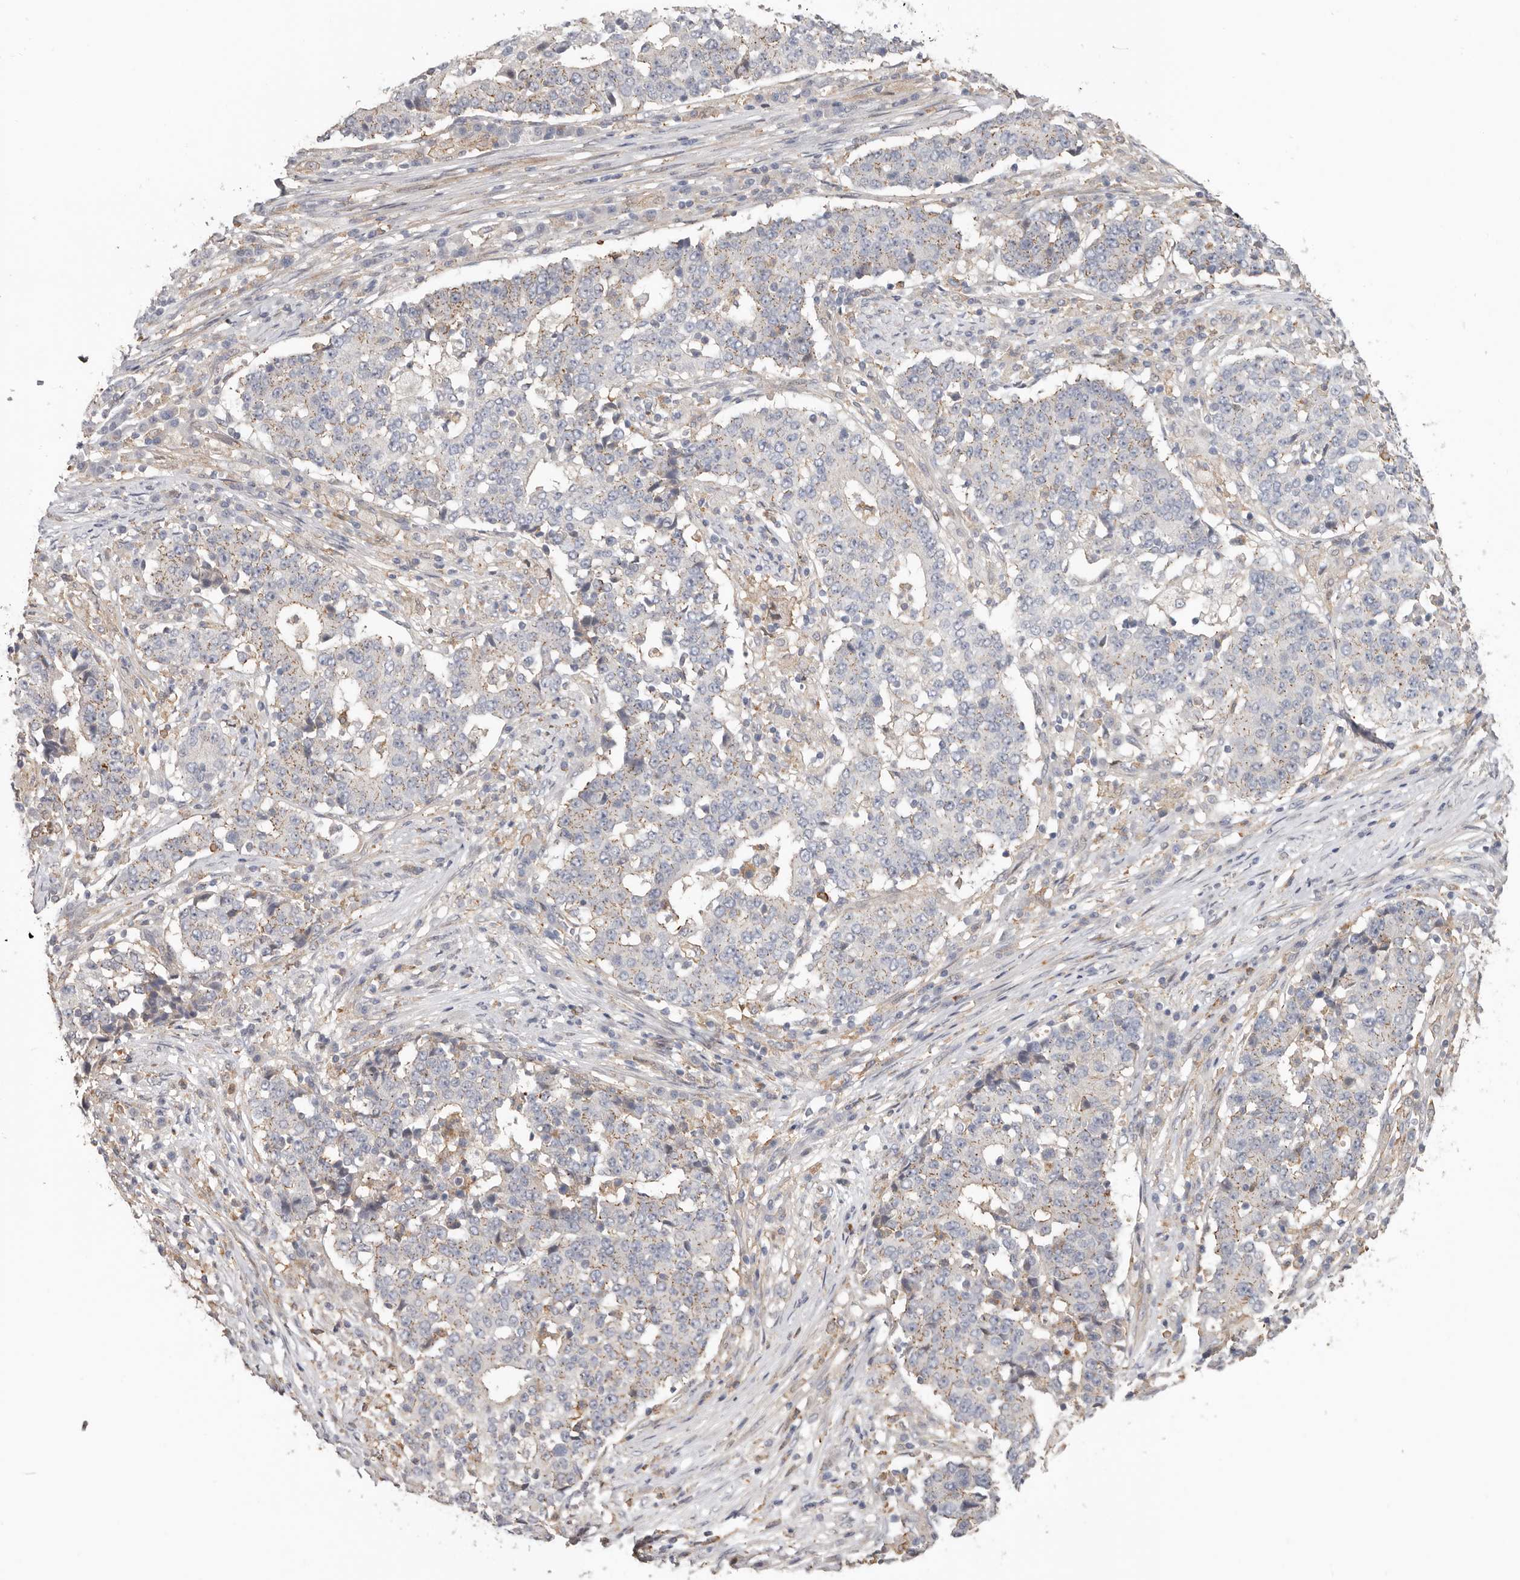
{"staining": {"intensity": "negative", "quantity": "none", "location": "none"}, "tissue": "stomach cancer", "cell_type": "Tumor cells", "image_type": "cancer", "snomed": [{"axis": "morphology", "description": "Adenocarcinoma, NOS"}, {"axis": "topography", "description": "Stomach"}], "caption": "The IHC image has no significant positivity in tumor cells of stomach cancer tissue.", "gene": "MSRB2", "patient": {"sex": "male", "age": 59}}